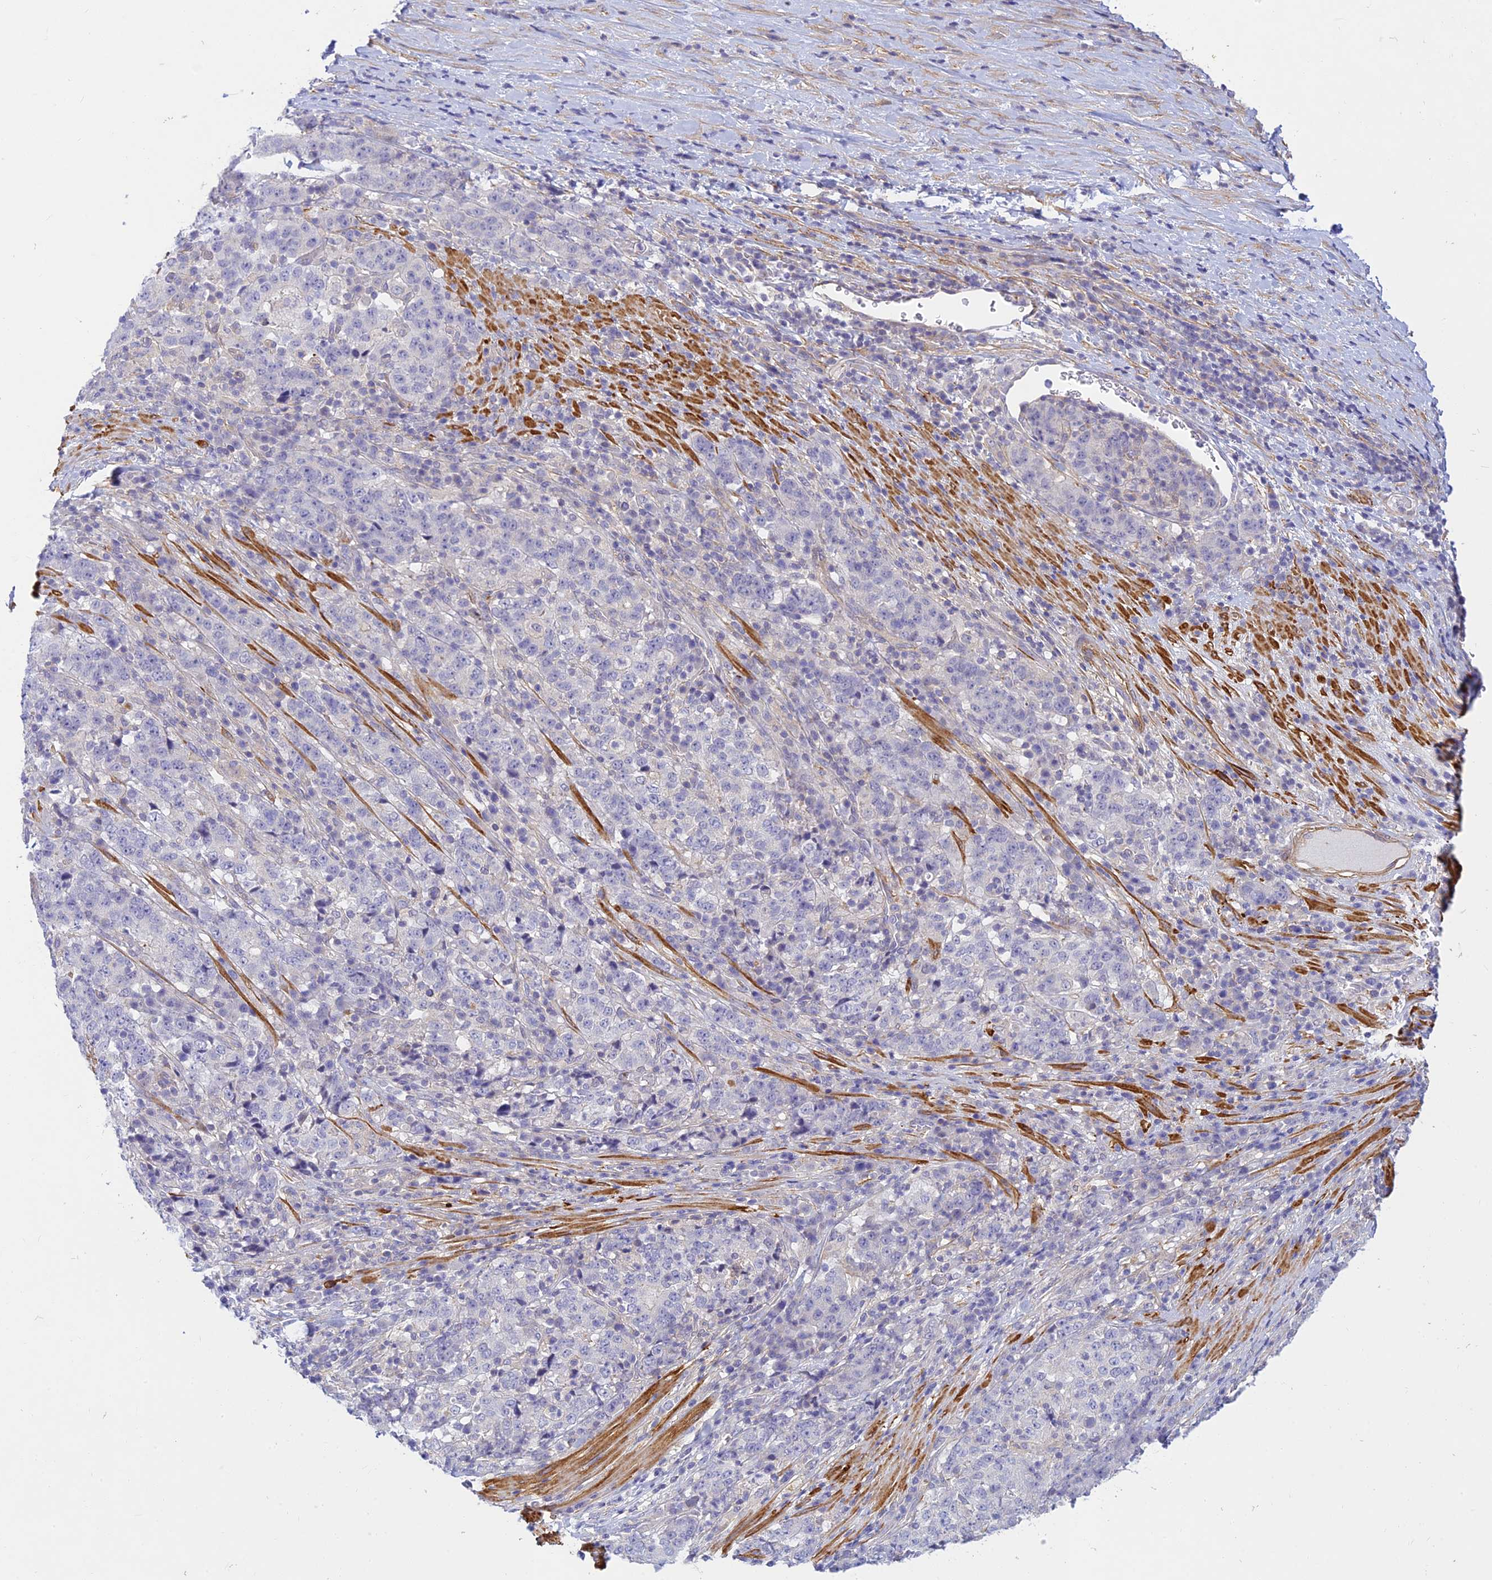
{"staining": {"intensity": "negative", "quantity": "none", "location": "none"}, "tissue": "stomach cancer", "cell_type": "Tumor cells", "image_type": "cancer", "snomed": [{"axis": "morphology", "description": "Adenocarcinoma, NOS"}, {"axis": "topography", "description": "Stomach"}], "caption": "This is an immunohistochemistry (IHC) image of human stomach cancer. There is no positivity in tumor cells.", "gene": "FBXW4", "patient": {"sex": "male", "age": 59}}